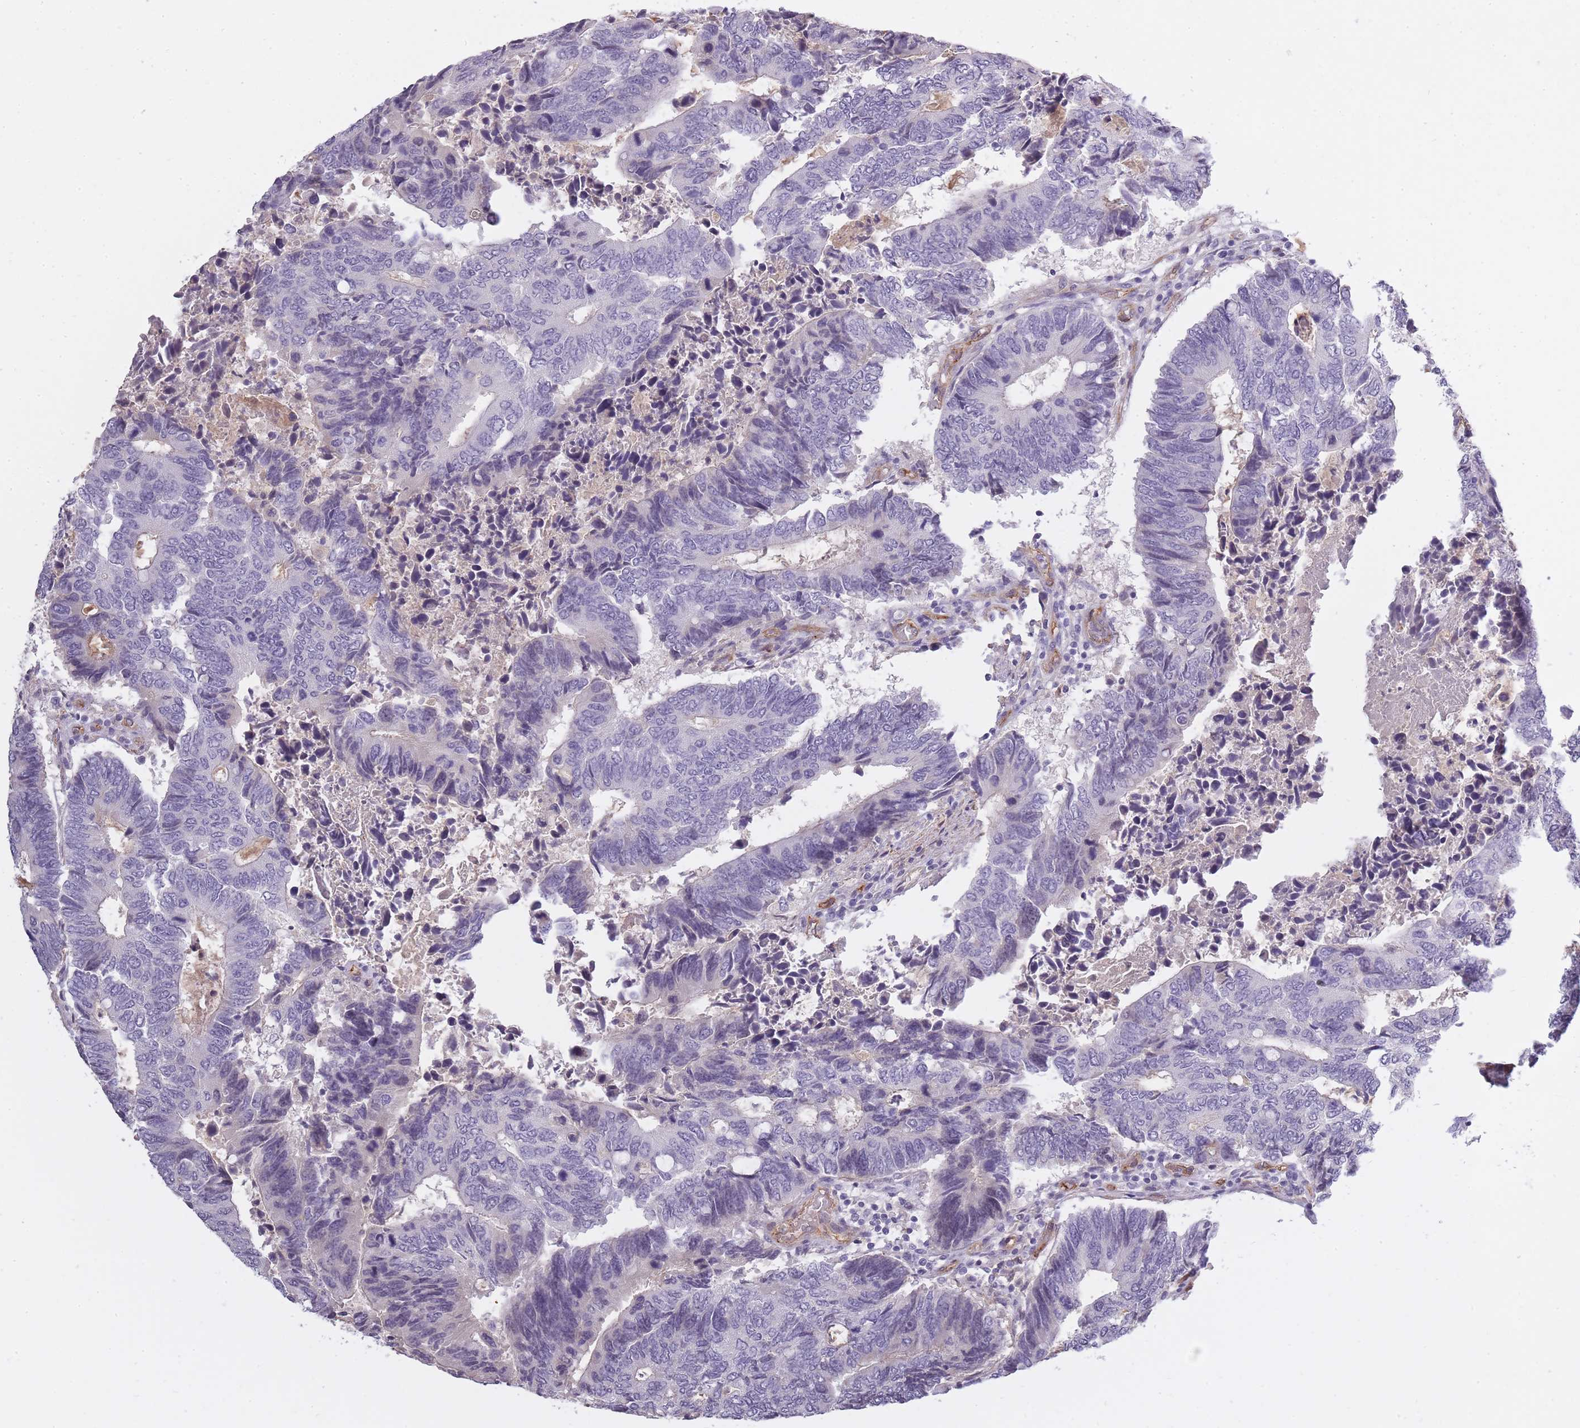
{"staining": {"intensity": "negative", "quantity": "none", "location": "none"}, "tissue": "colorectal cancer", "cell_type": "Tumor cells", "image_type": "cancer", "snomed": [{"axis": "morphology", "description": "Adenocarcinoma, NOS"}, {"axis": "topography", "description": "Colon"}], "caption": "There is no significant expression in tumor cells of colorectal cancer (adenocarcinoma). (Brightfield microscopy of DAB (3,3'-diaminobenzidine) IHC at high magnification).", "gene": "SLC8A2", "patient": {"sex": "male", "age": 87}}